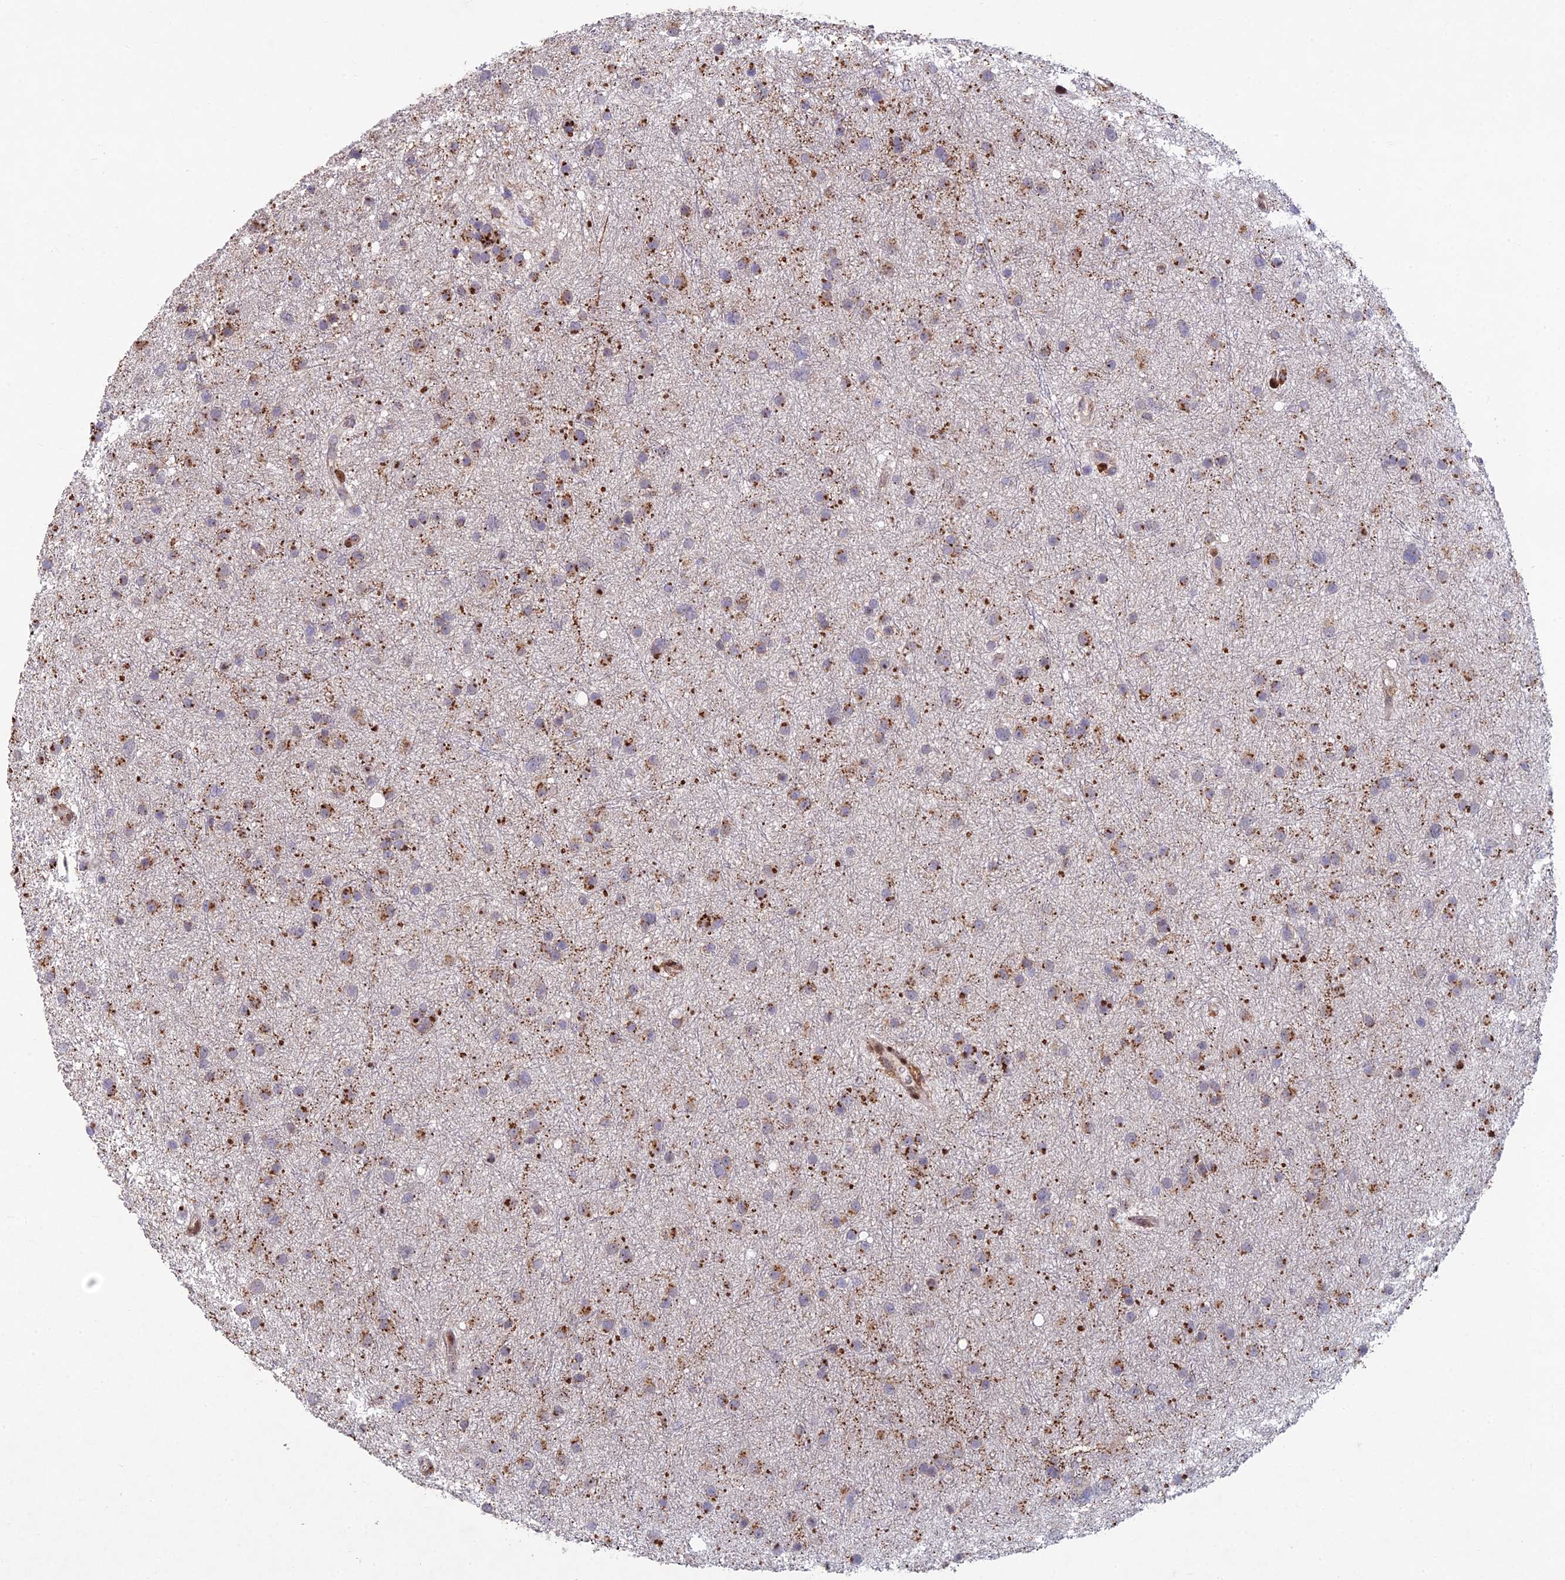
{"staining": {"intensity": "moderate", "quantity": ">75%", "location": "cytoplasmic/membranous"}, "tissue": "glioma", "cell_type": "Tumor cells", "image_type": "cancer", "snomed": [{"axis": "morphology", "description": "Glioma, malignant, Low grade"}, {"axis": "topography", "description": "Cerebral cortex"}], "caption": "A medium amount of moderate cytoplasmic/membranous positivity is identified in approximately >75% of tumor cells in malignant low-grade glioma tissue.", "gene": "FOXS1", "patient": {"sex": "female", "age": 39}}